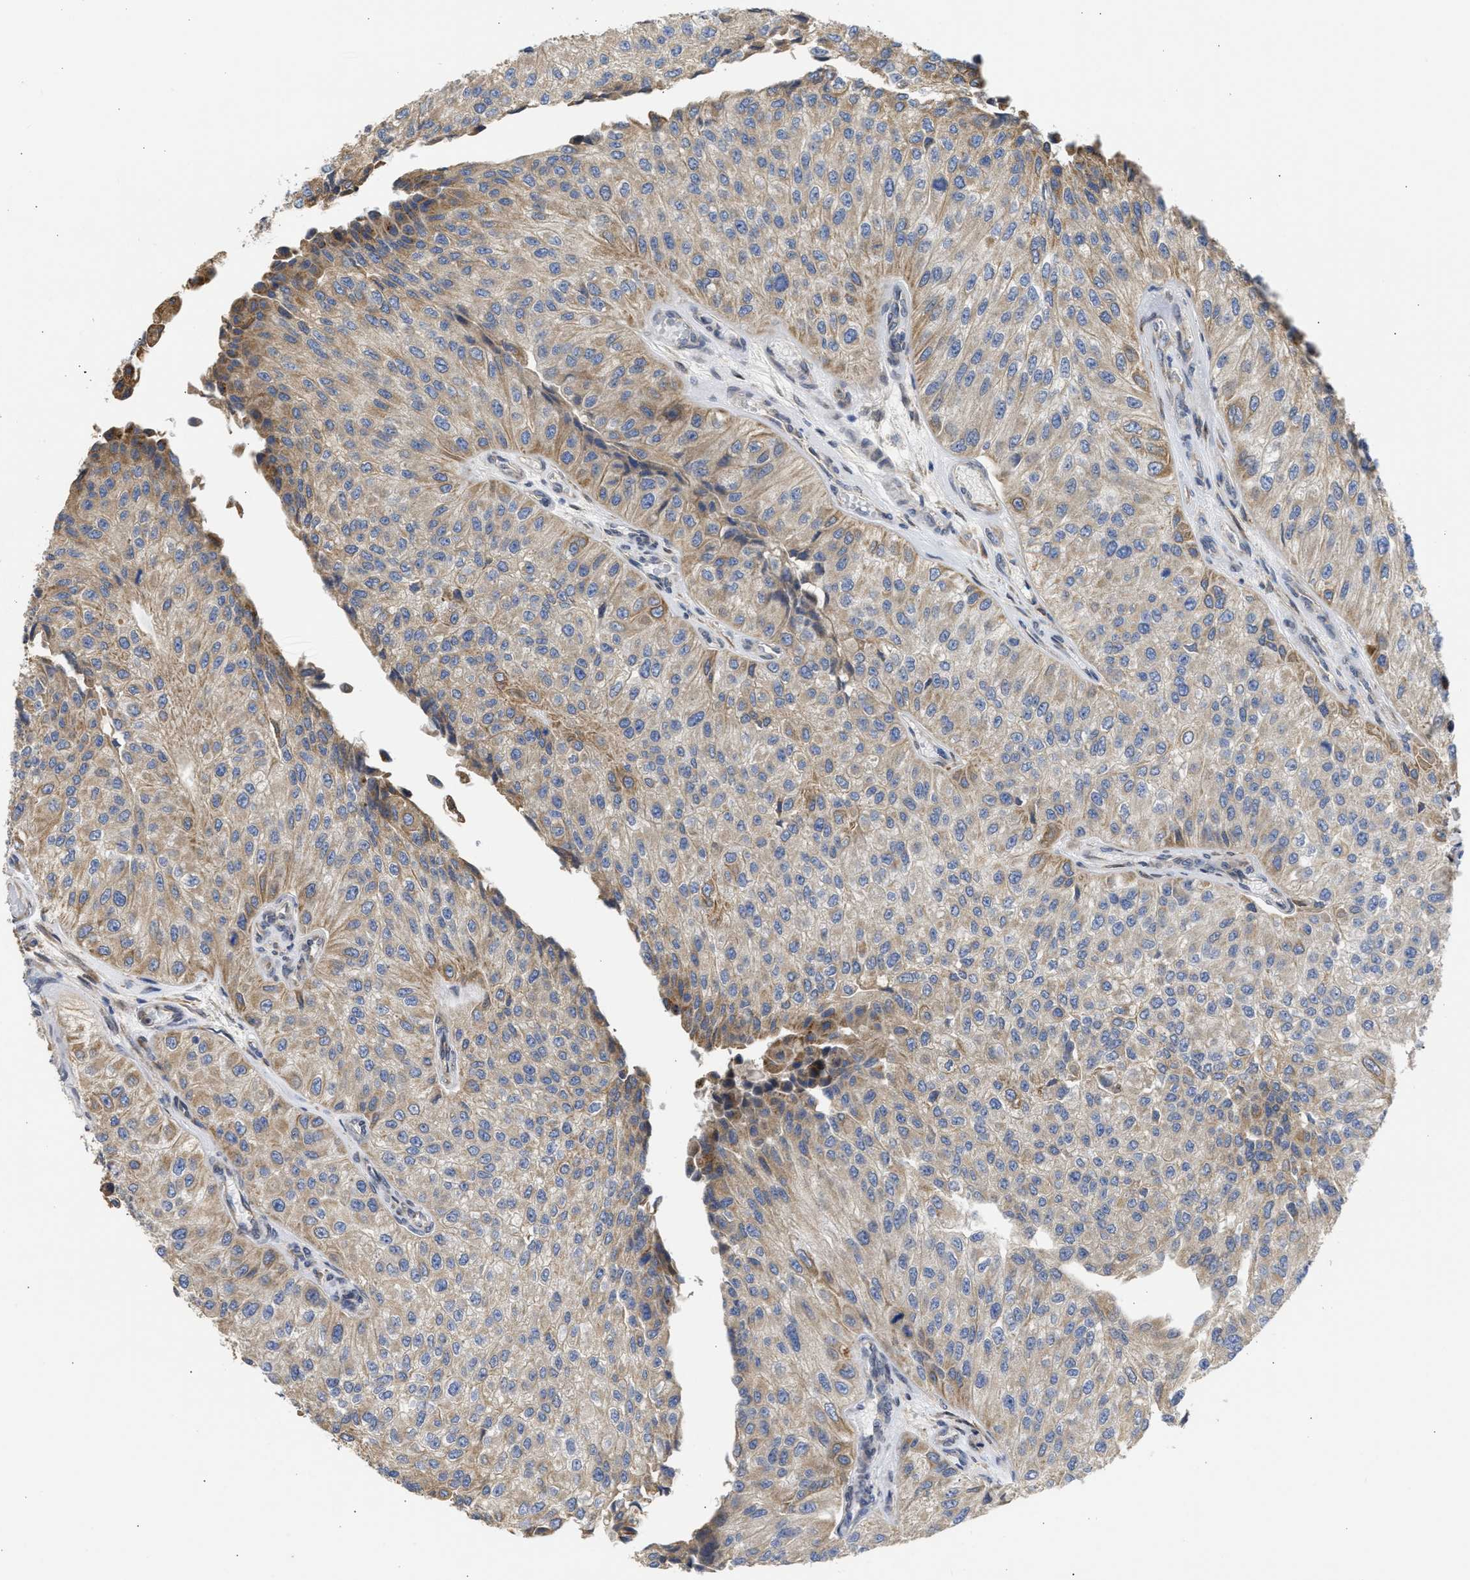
{"staining": {"intensity": "weak", "quantity": "25%-75%", "location": "cytoplasmic/membranous"}, "tissue": "urothelial cancer", "cell_type": "Tumor cells", "image_type": "cancer", "snomed": [{"axis": "morphology", "description": "Urothelial carcinoma, High grade"}, {"axis": "topography", "description": "Kidney"}, {"axis": "topography", "description": "Urinary bladder"}], "caption": "Immunohistochemistry (IHC) micrograph of human urothelial carcinoma (high-grade) stained for a protein (brown), which demonstrates low levels of weak cytoplasmic/membranous expression in about 25%-75% of tumor cells.", "gene": "TMED1", "patient": {"sex": "male", "age": 77}}